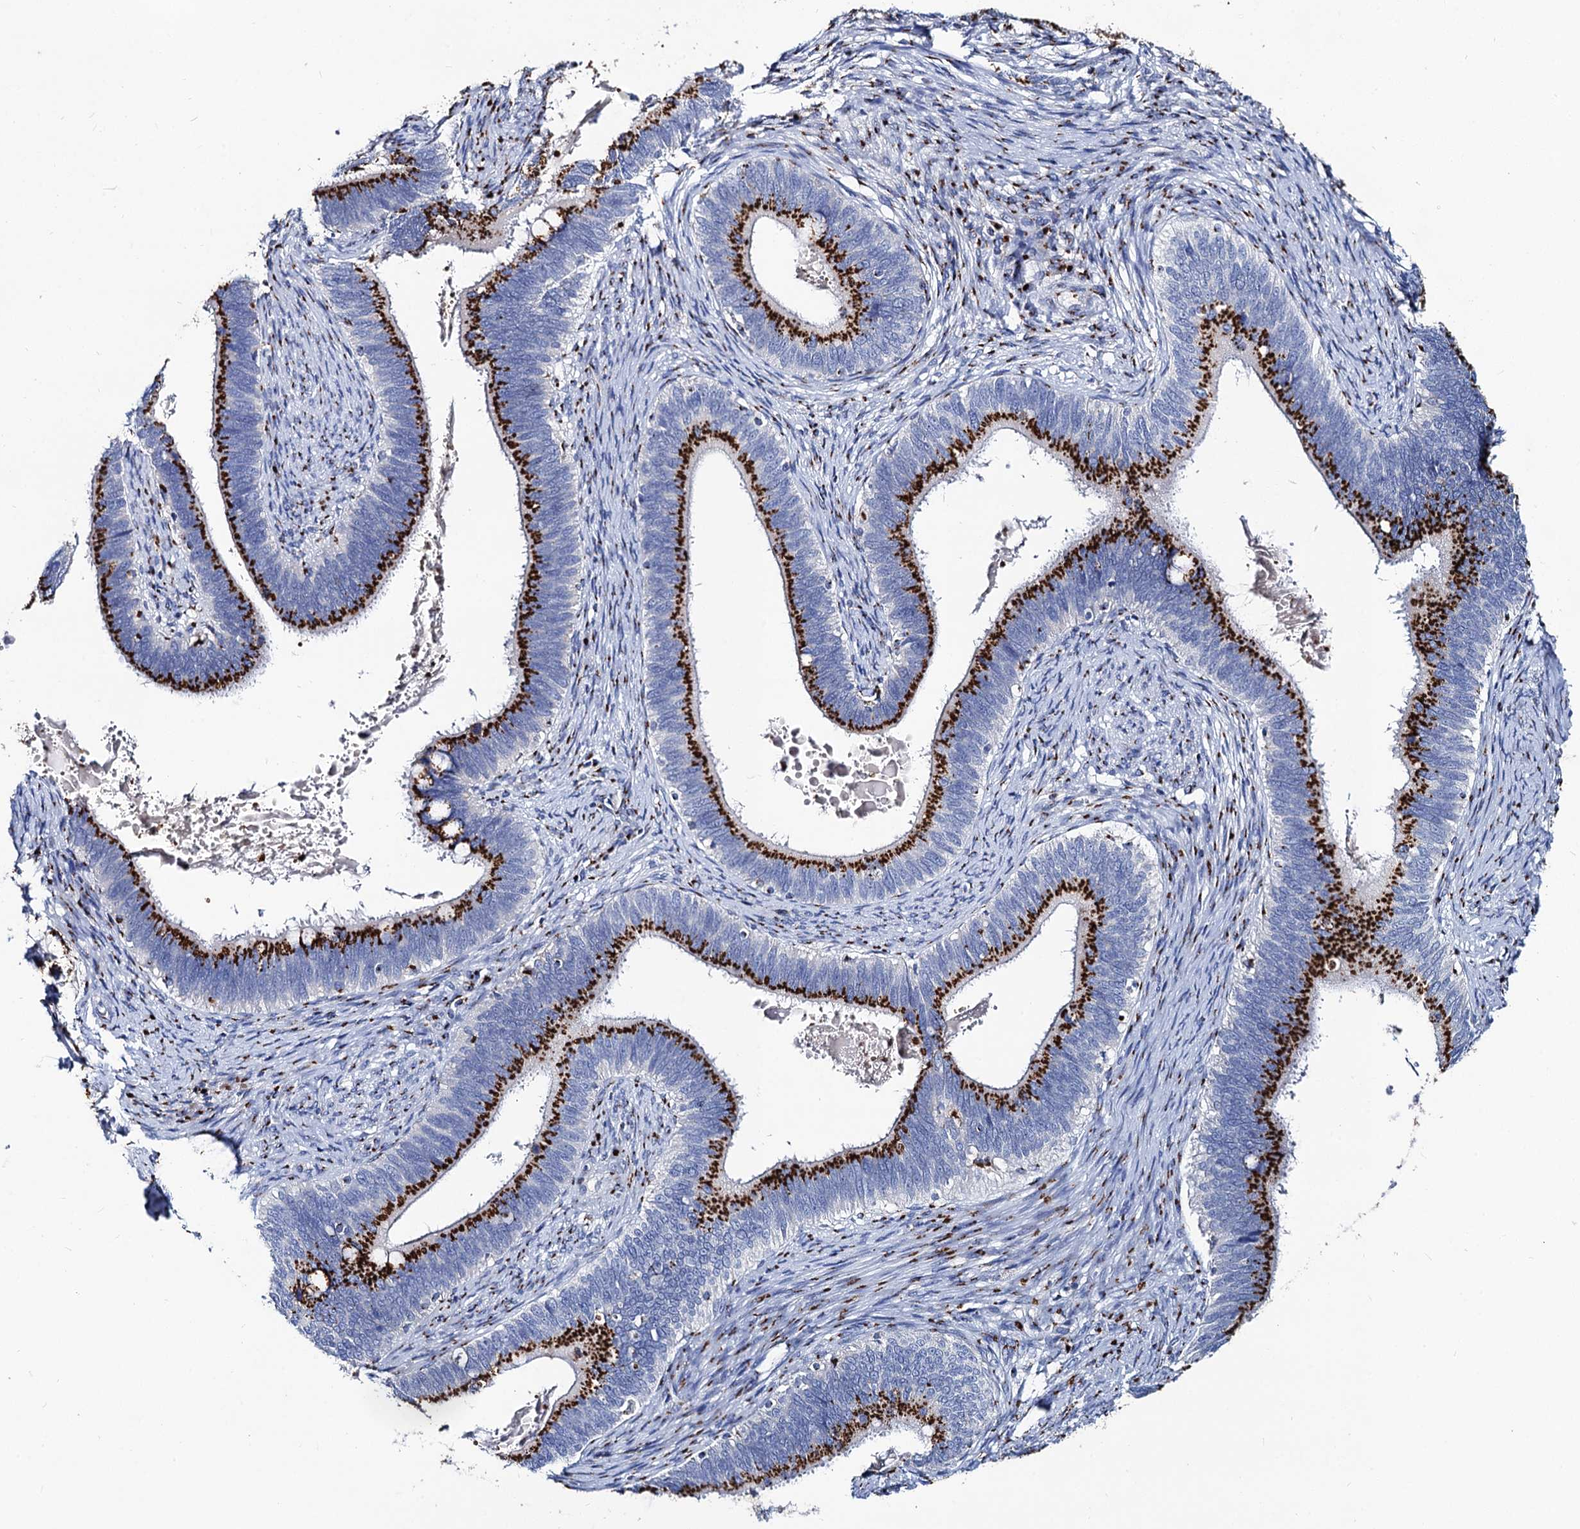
{"staining": {"intensity": "strong", "quantity": ">75%", "location": "cytoplasmic/membranous"}, "tissue": "cervical cancer", "cell_type": "Tumor cells", "image_type": "cancer", "snomed": [{"axis": "morphology", "description": "Adenocarcinoma, NOS"}, {"axis": "topography", "description": "Cervix"}], "caption": "High-magnification brightfield microscopy of cervical cancer stained with DAB (3,3'-diaminobenzidine) (brown) and counterstained with hematoxylin (blue). tumor cells exhibit strong cytoplasmic/membranous expression is appreciated in about>75% of cells.", "gene": "TM9SF3", "patient": {"sex": "female", "age": 42}}